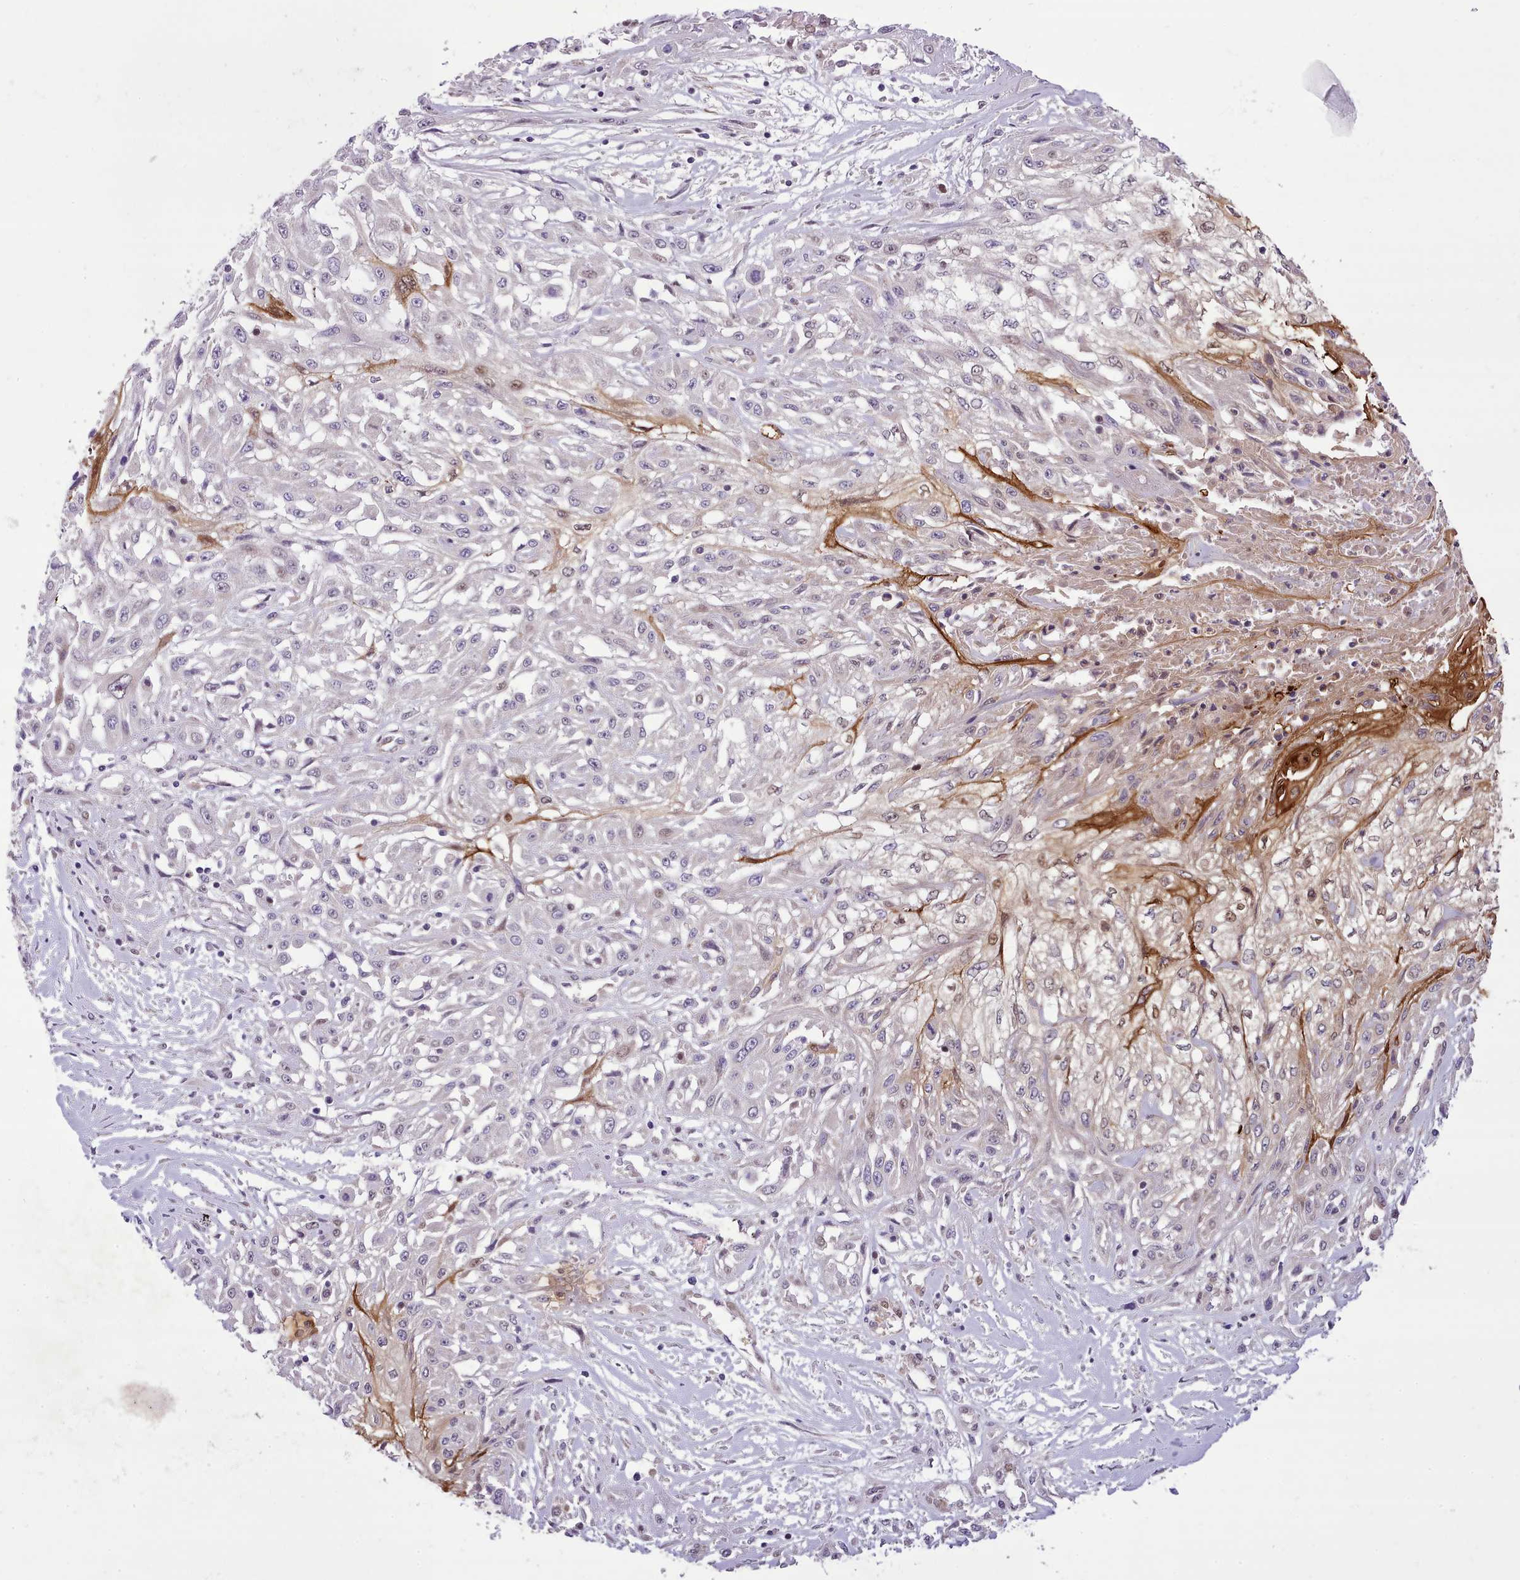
{"staining": {"intensity": "strong", "quantity": "<25%", "location": "cytoplasmic/membranous"}, "tissue": "skin cancer", "cell_type": "Tumor cells", "image_type": "cancer", "snomed": [{"axis": "morphology", "description": "Squamous cell carcinoma, NOS"}, {"axis": "morphology", "description": "Squamous cell carcinoma, metastatic, NOS"}, {"axis": "topography", "description": "Skin"}, {"axis": "topography", "description": "Lymph node"}], "caption": "Immunohistochemistry photomicrograph of neoplastic tissue: skin cancer stained using immunohistochemistry (IHC) displays medium levels of strong protein expression localized specifically in the cytoplasmic/membranous of tumor cells, appearing as a cytoplasmic/membranous brown color.", "gene": "HOXB7", "patient": {"sex": "male", "age": 75}}